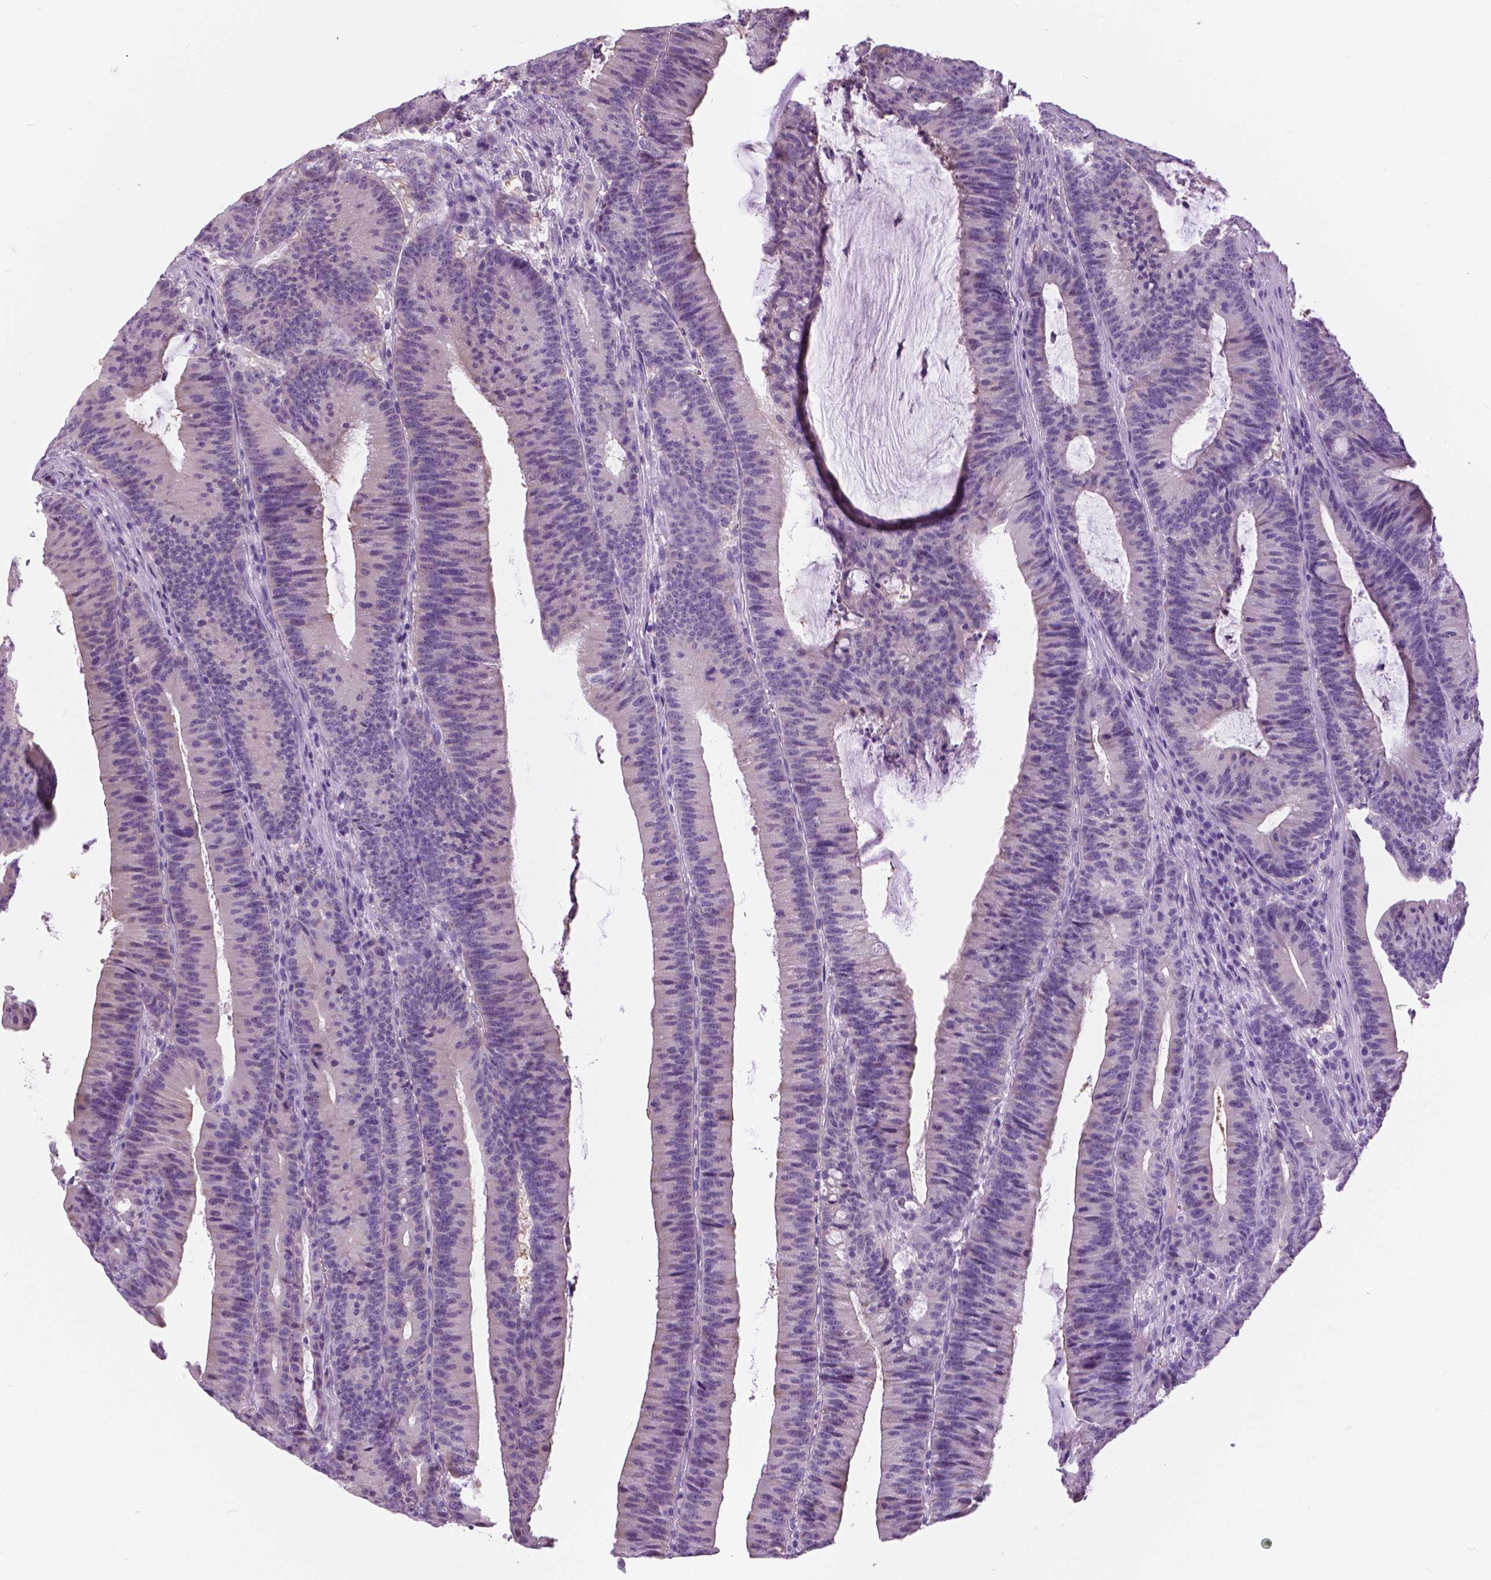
{"staining": {"intensity": "negative", "quantity": "none", "location": "none"}, "tissue": "colorectal cancer", "cell_type": "Tumor cells", "image_type": "cancer", "snomed": [{"axis": "morphology", "description": "Adenocarcinoma, NOS"}, {"axis": "topography", "description": "Colon"}], "caption": "DAB (3,3'-diaminobenzidine) immunohistochemical staining of human adenocarcinoma (colorectal) demonstrates no significant expression in tumor cells.", "gene": "TP53TG5", "patient": {"sex": "female", "age": 78}}